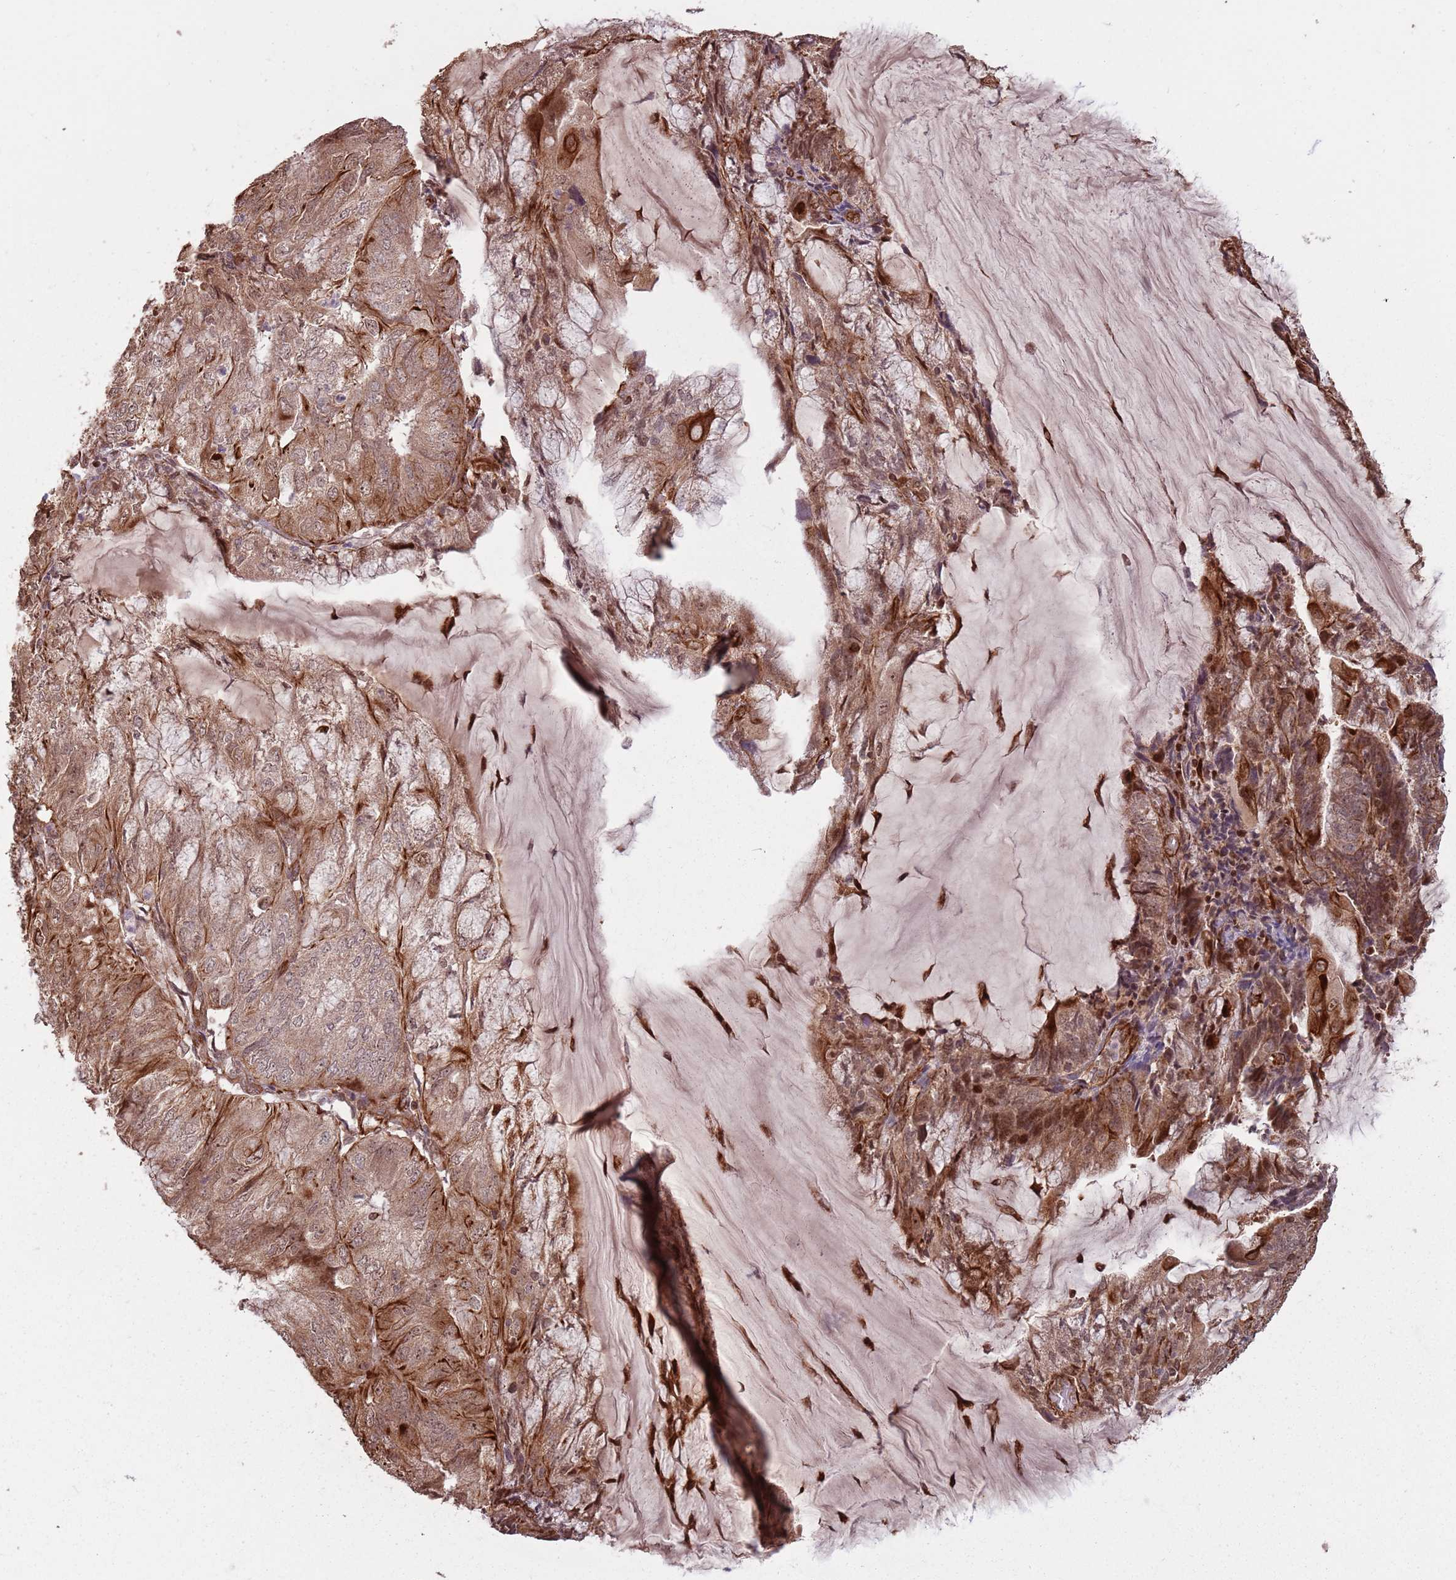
{"staining": {"intensity": "moderate", "quantity": ">75%", "location": "cytoplasmic/membranous,nuclear"}, "tissue": "endometrial cancer", "cell_type": "Tumor cells", "image_type": "cancer", "snomed": [{"axis": "morphology", "description": "Adenocarcinoma, NOS"}, {"axis": "topography", "description": "Endometrium"}], "caption": "The image exhibits immunohistochemical staining of adenocarcinoma (endometrial). There is moderate cytoplasmic/membranous and nuclear staining is present in approximately >75% of tumor cells. The staining was performed using DAB to visualize the protein expression in brown, while the nuclei were stained in blue with hematoxylin (Magnification: 20x).", "gene": "ADAMTS3", "patient": {"sex": "female", "age": 81}}